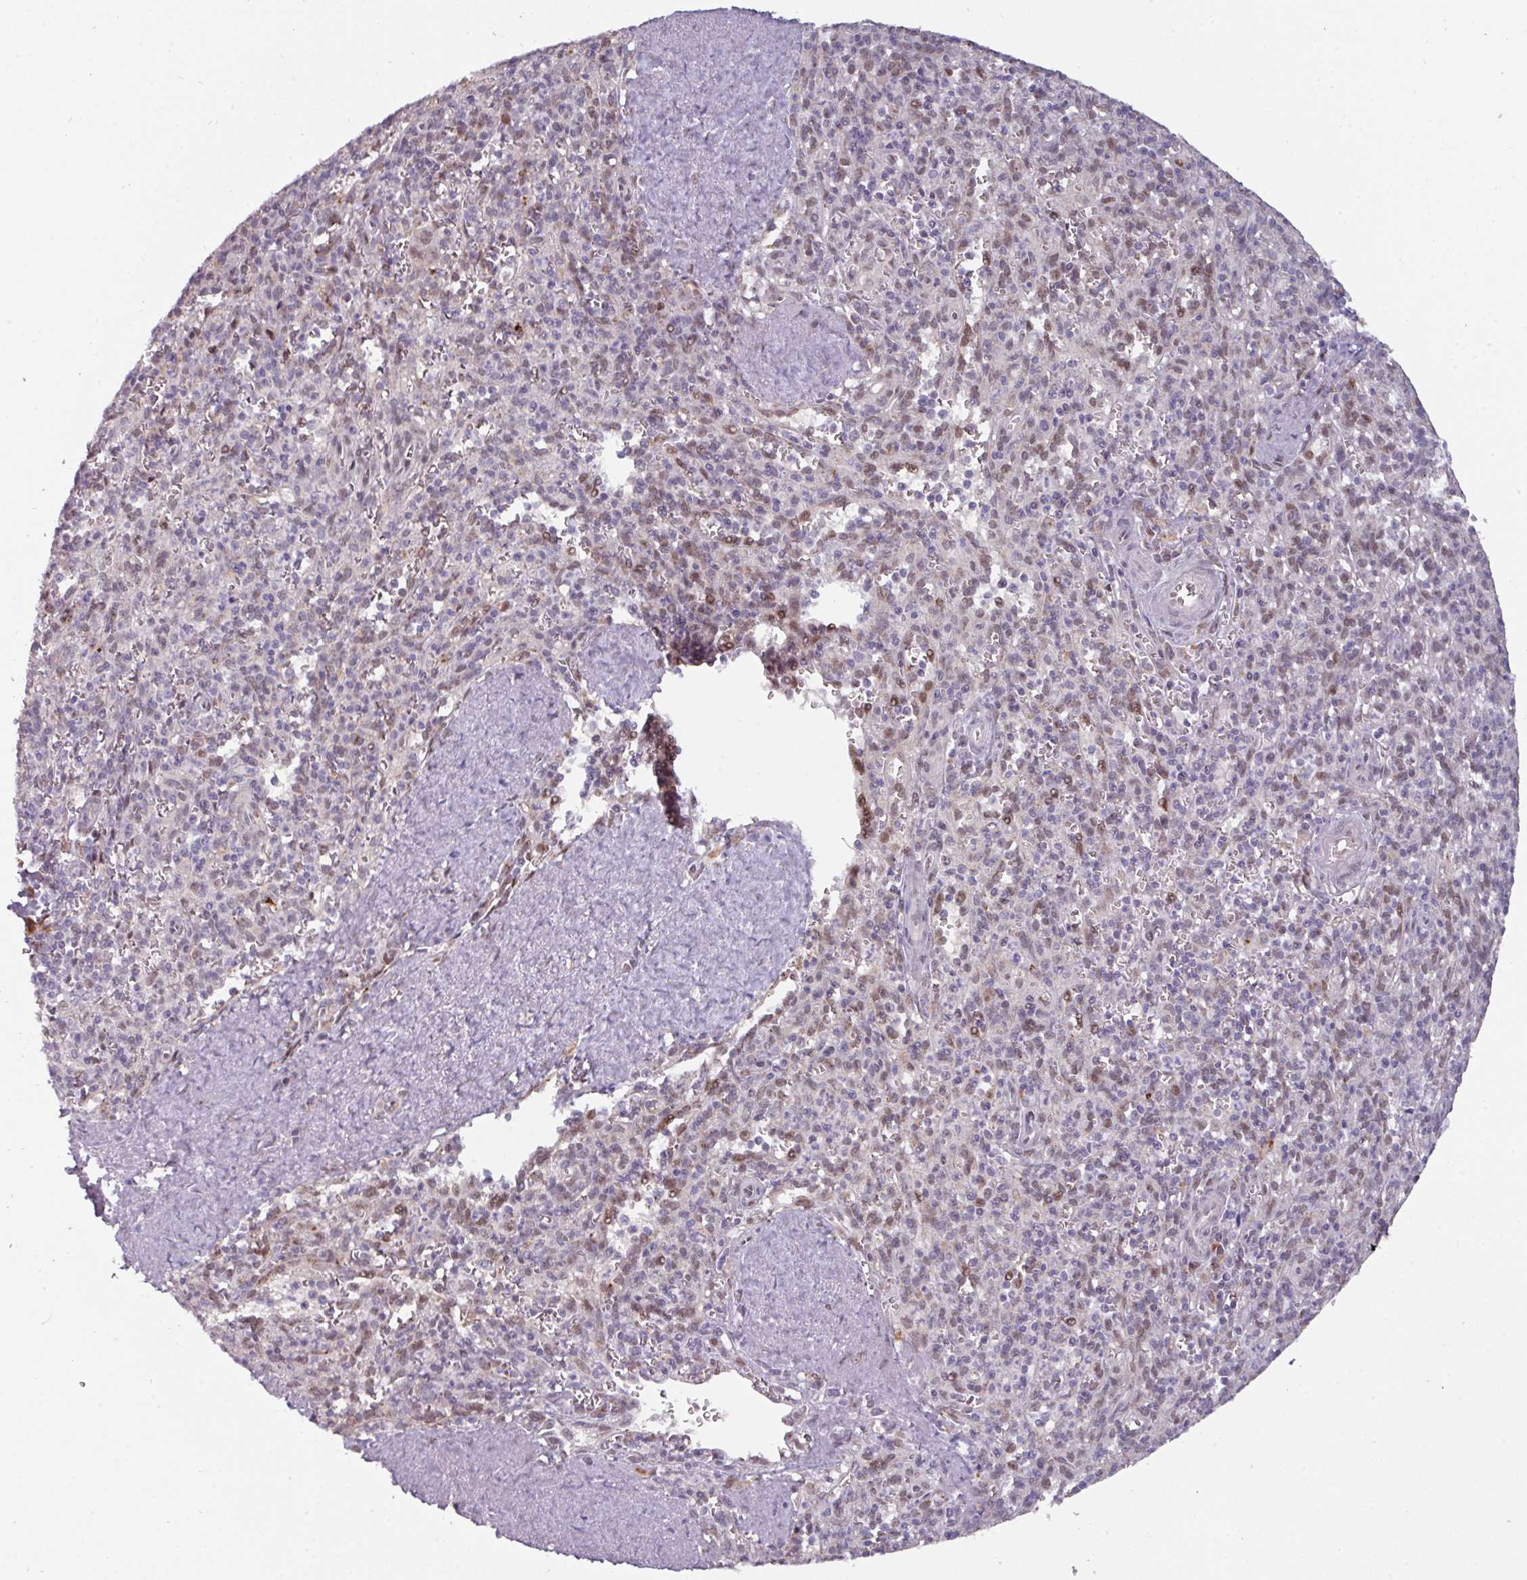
{"staining": {"intensity": "negative", "quantity": "none", "location": "none"}, "tissue": "spleen", "cell_type": "Cells in red pulp", "image_type": "normal", "snomed": [{"axis": "morphology", "description": "Normal tissue, NOS"}, {"axis": "topography", "description": "Spleen"}], "caption": "Benign spleen was stained to show a protein in brown. There is no significant expression in cells in red pulp. (DAB (3,3'-diaminobenzidine) IHC with hematoxylin counter stain).", "gene": "SWSAP1", "patient": {"sex": "female", "age": 70}}